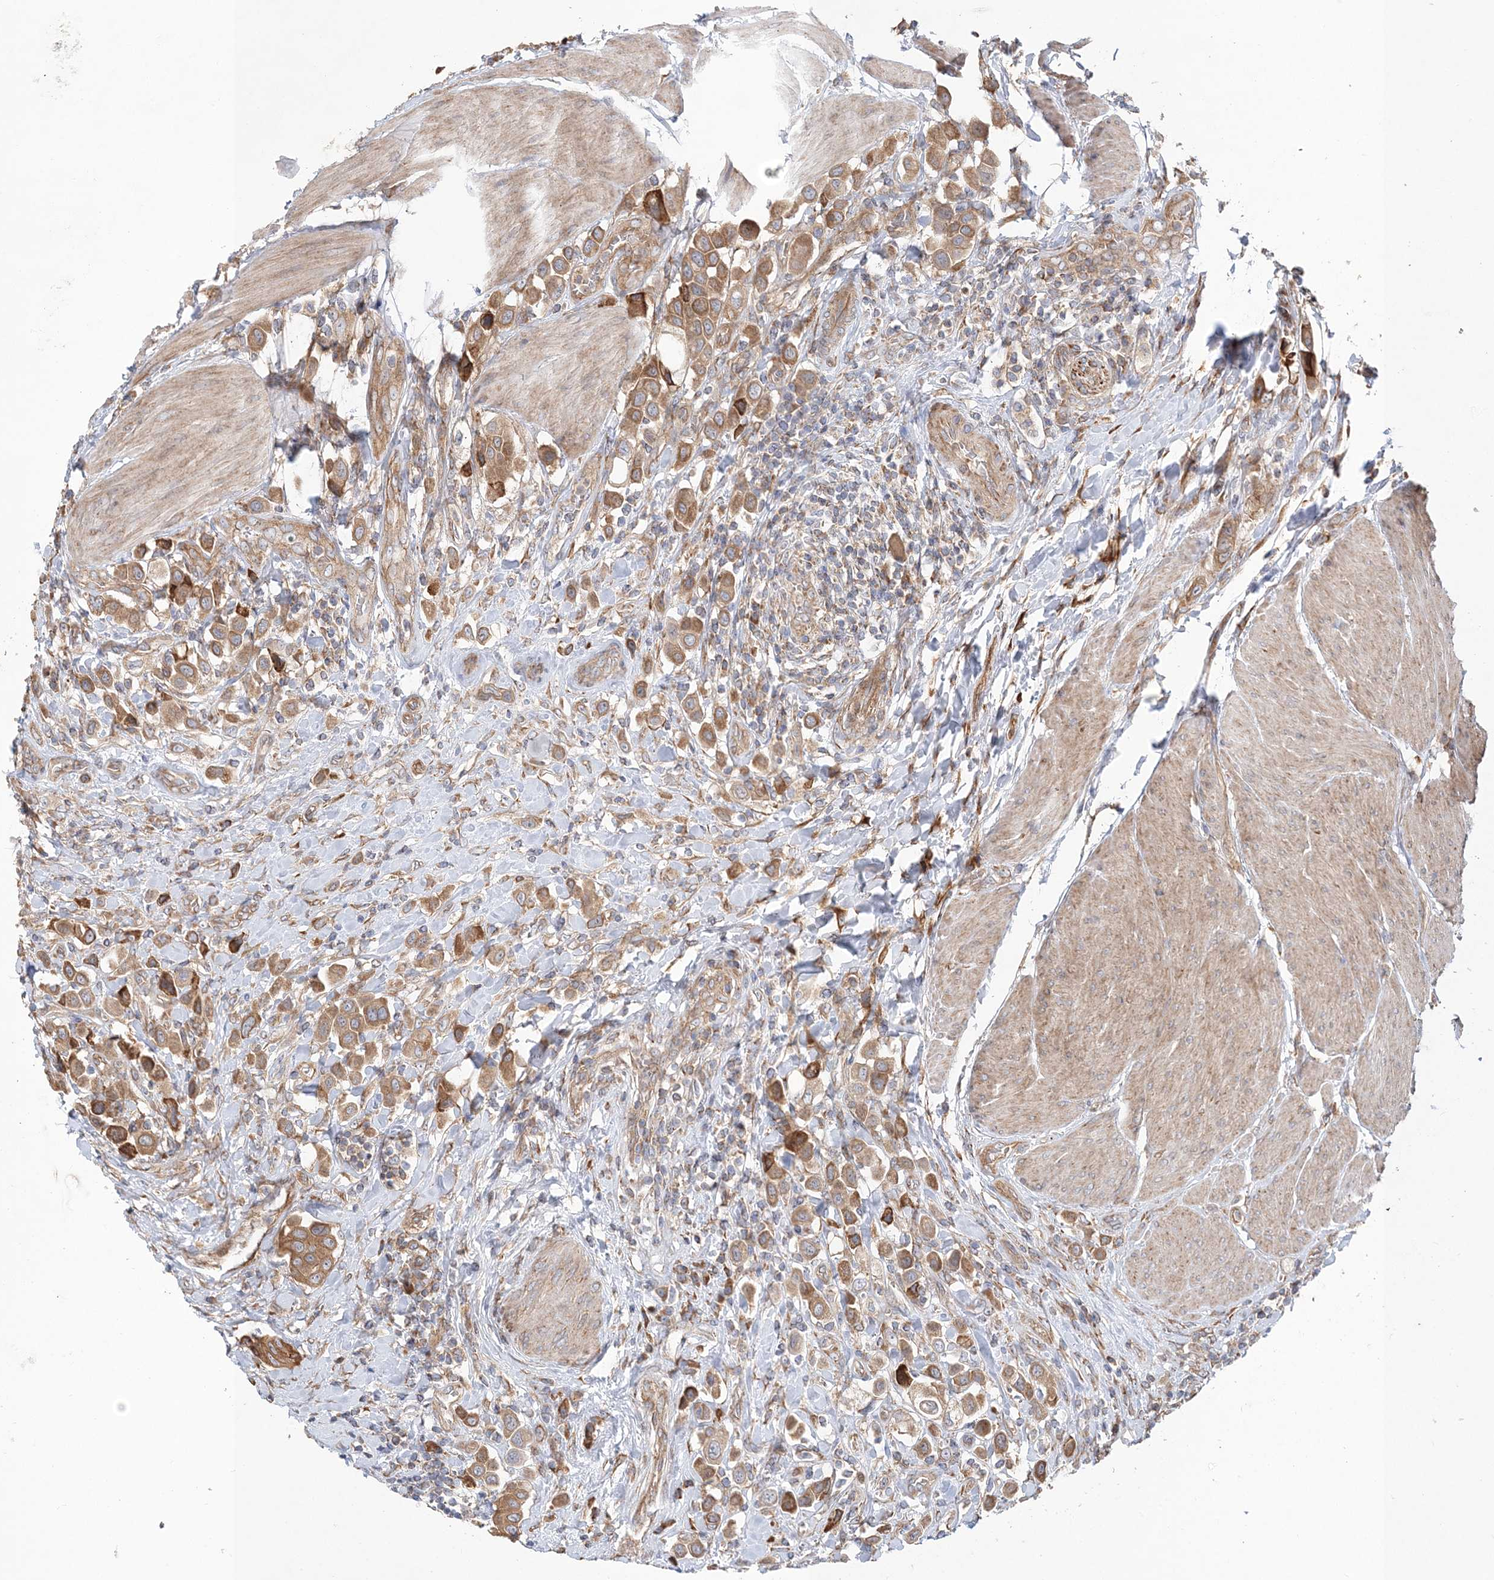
{"staining": {"intensity": "moderate", "quantity": ">75%", "location": "cytoplasmic/membranous"}, "tissue": "urothelial cancer", "cell_type": "Tumor cells", "image_type": "cancer", "snomed": [{"axis": "morphology", "description": "Urothelial carcinoma, High grade"}, {"axis": "topography", "description": "Urinary bladder"}], "caption": "Immunohistochemistry (IHC) of human urothelial cancer exhibits medium levels of moderate cytoplasmic/membranous expression in approximately >75% of tumor cells.", "gene": "ZFYVE16", "patient": {"sex": "male", "age": 50}}